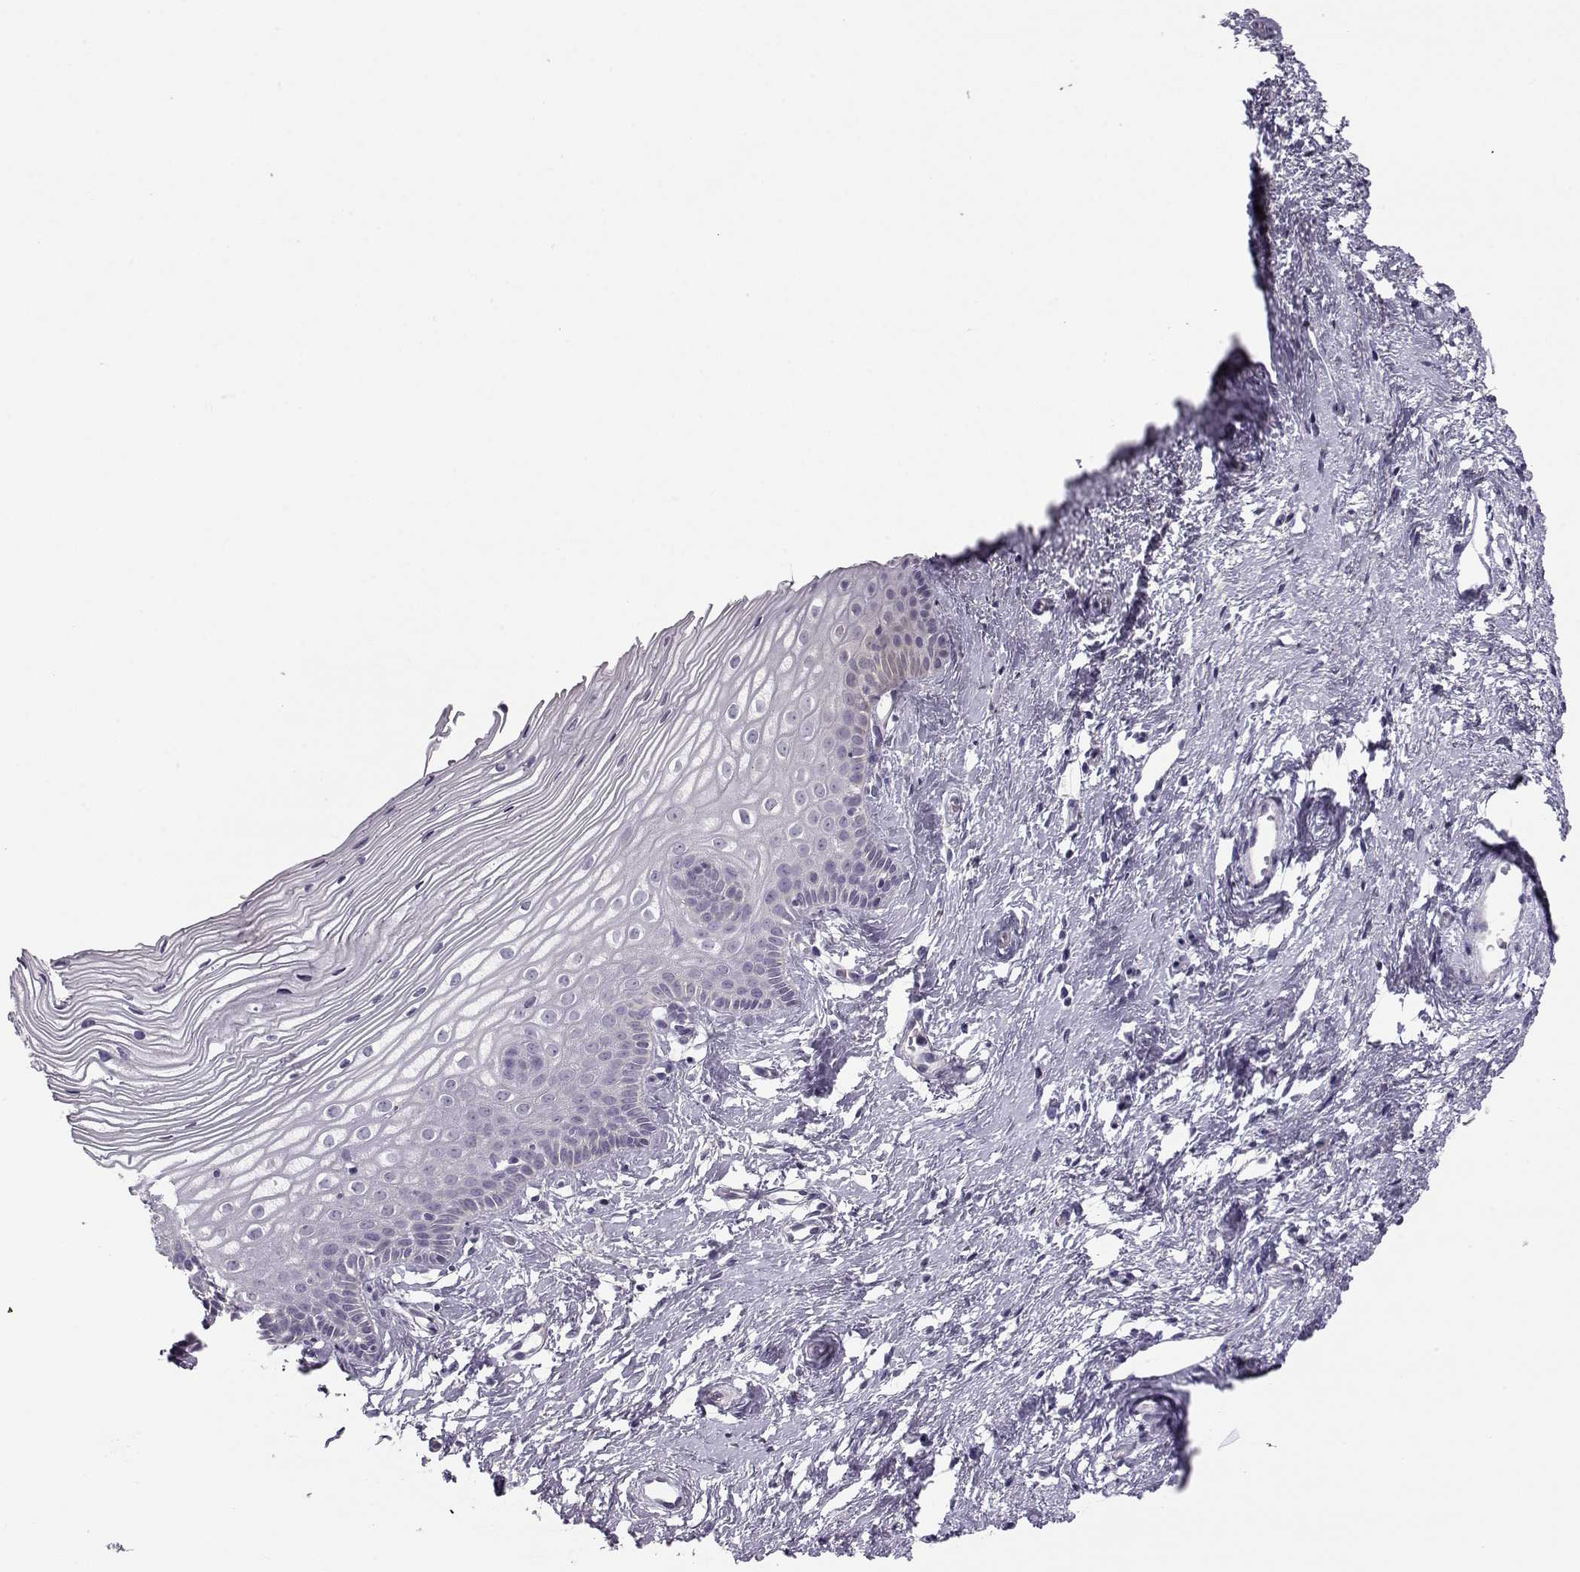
{"staining": {"intensity": "negative", "quantity": "none", "location": "none"}, "tissue": "cervix", "cell_type": "Glandular cells", "image_type": "normal", "snomed": [{"axis": "morphology", "description": "Normal tissue, NOS"}, {"axis": "topography", "description": "Cervix"}], "caption": "Cervix stained for a protein using immunohistochemistry displays no staining glandular cells.", "gene": "KCNMB4", "patient": {"sex": "female", "age": 40}}